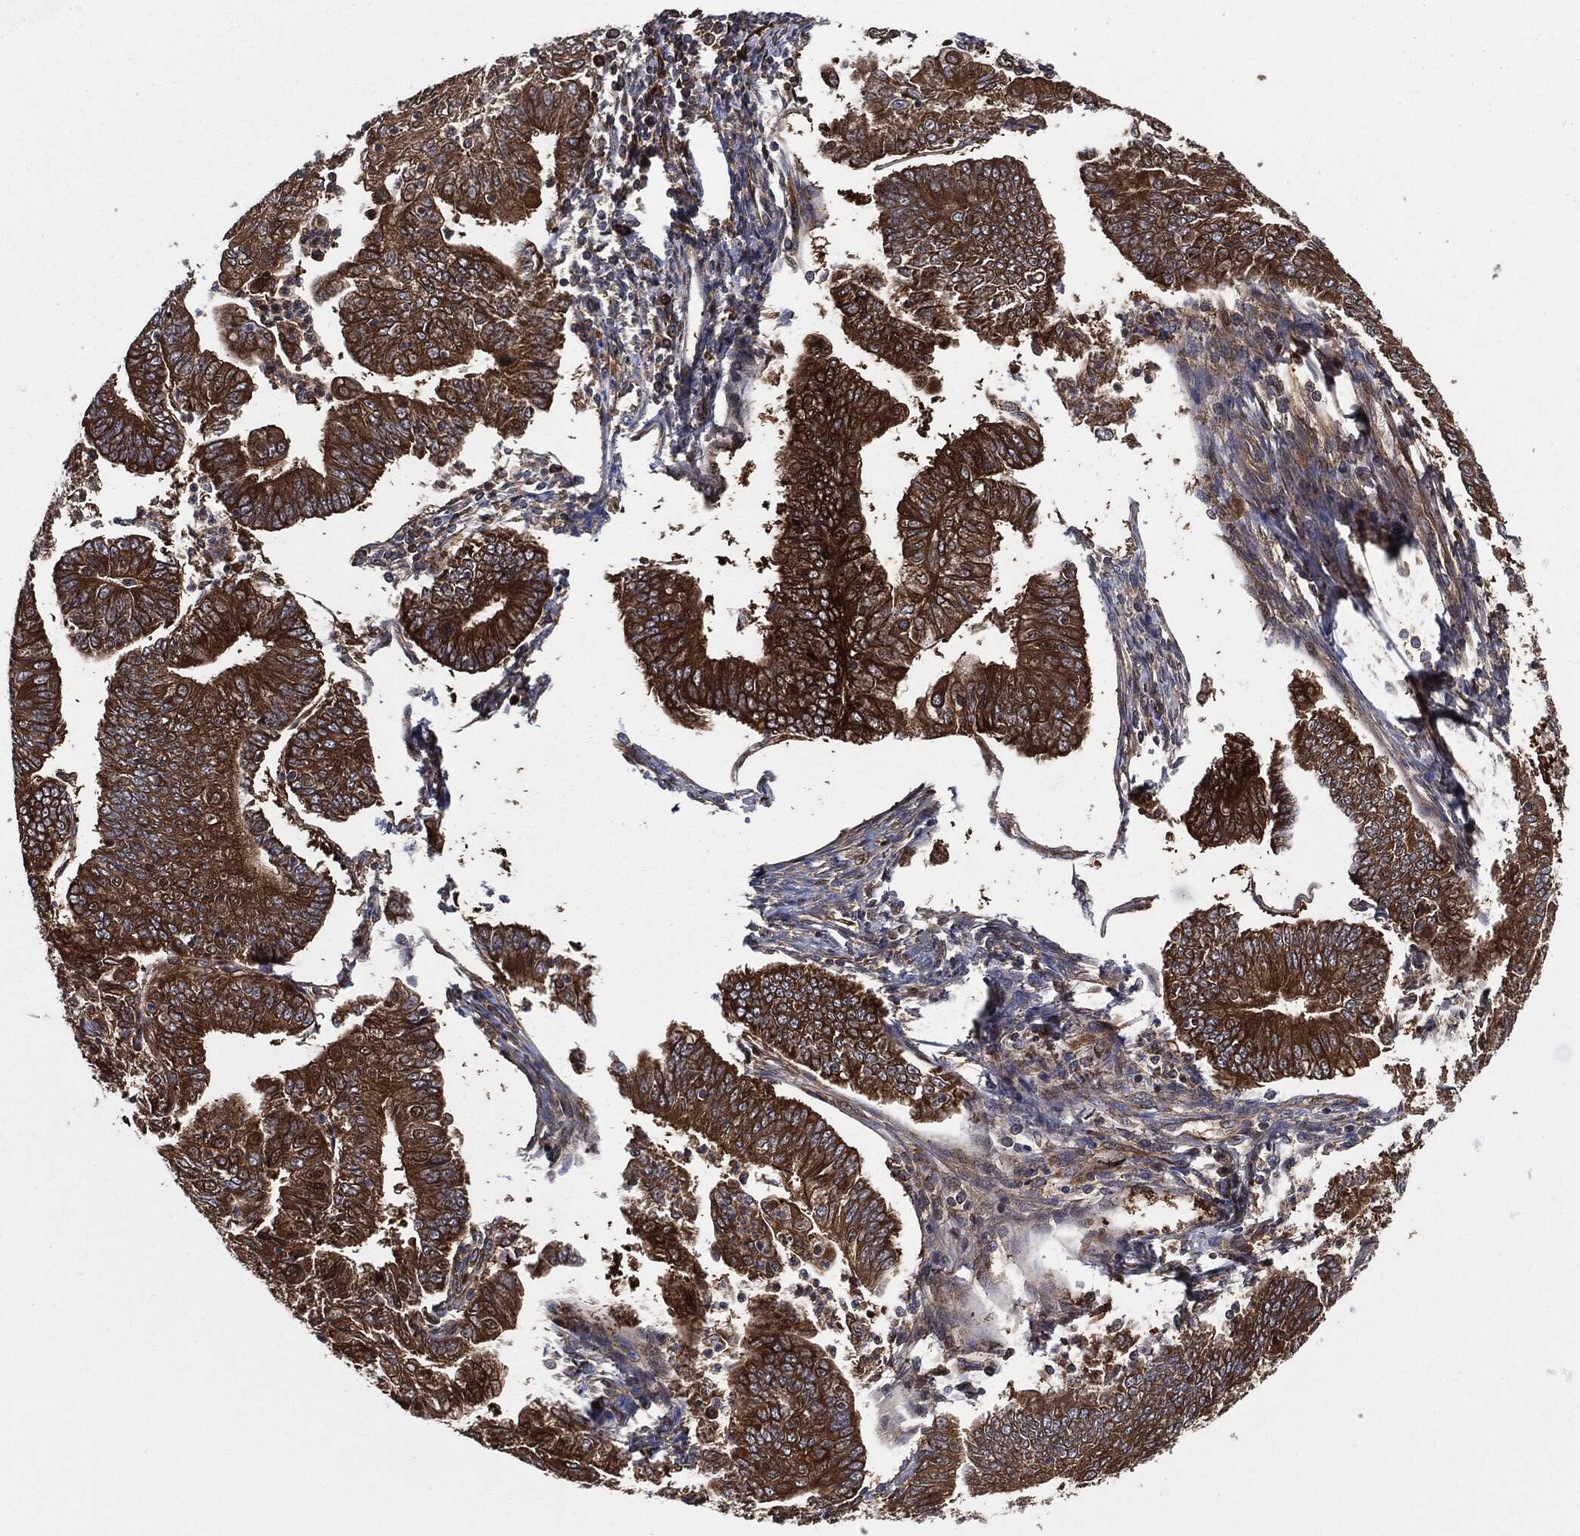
{"staining": {"intensity": "strong", "quantity": ">75%", "location": "cytoplasmic/membranous"}, "tissue": "endometrial cancer", "cell_type": "Tumor cells", "image_type": "cancer", "snomed": [{"axis": "morphology", "description": "Adenocarcinoma, NOS"}, {"axis": "topography", "description": "Endometrium"}], "caption": "Endometrial cancer stained for a protein demonstrates strong cytoplasmic/membranous positivity in tumor cells.", "gene": "XPNPEP1", "patient": {"sex": "female", "age": 56}}